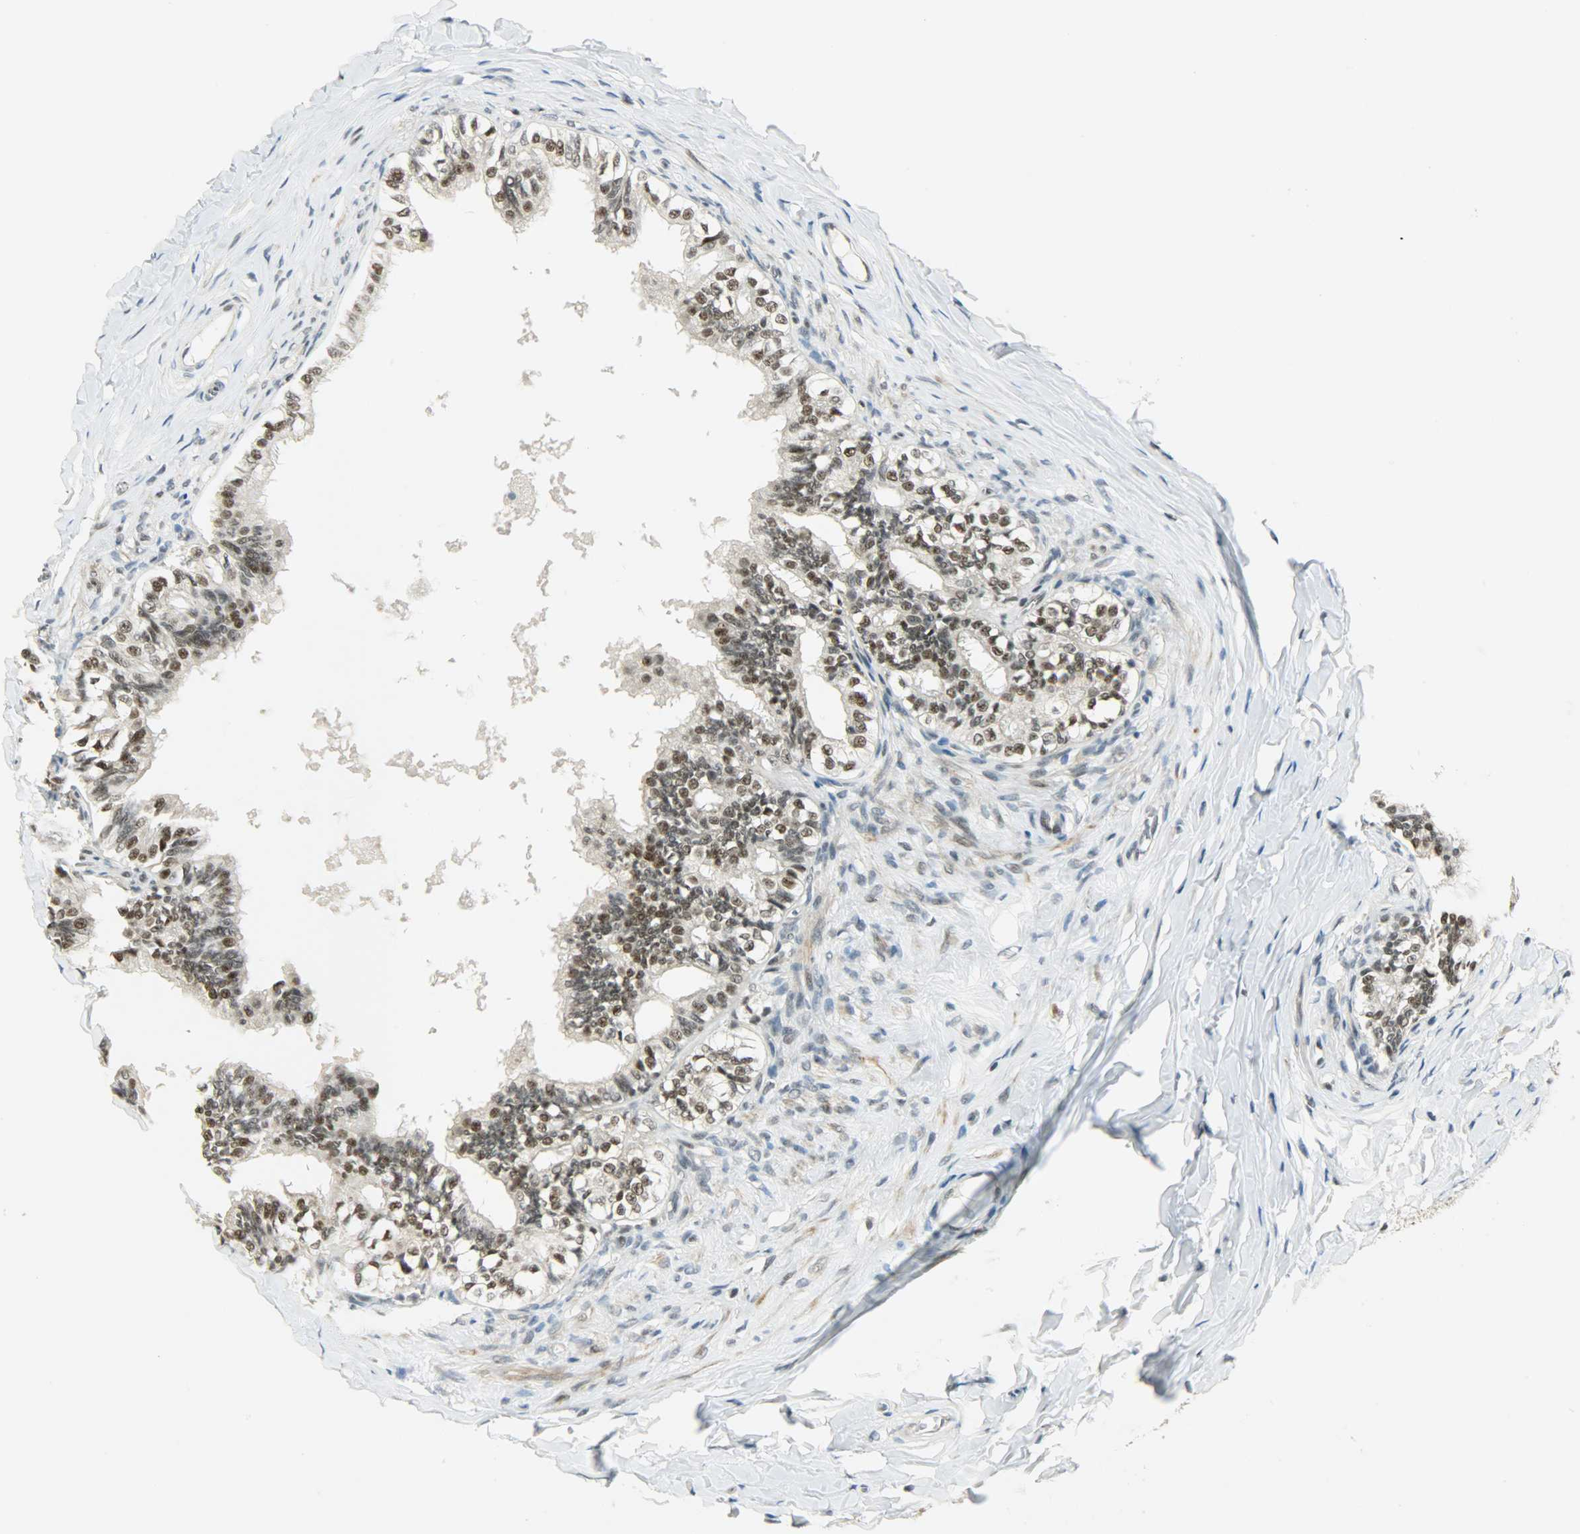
{"staining": {"intensity": "strong", "quantity": ">75%", "location": "nuclear"}, "tissue": "epididymis", "cell_type": "Glandular cells", "image_type": "normal", "snomed": [{"axis": "morphology", "description": "Normal tissue, NOS"}, {"axis": "topography", "description": "Soft tissue"}, {"axis": "topography", "description": "Epididymis"}], "caption": "Brown immunohistochemical staining in normal epididymis displays strong nuclear expression in approximately >75% of glandular cells.", "gene": "SUGP1", "patient": {"sex": "male", "age": 26}}